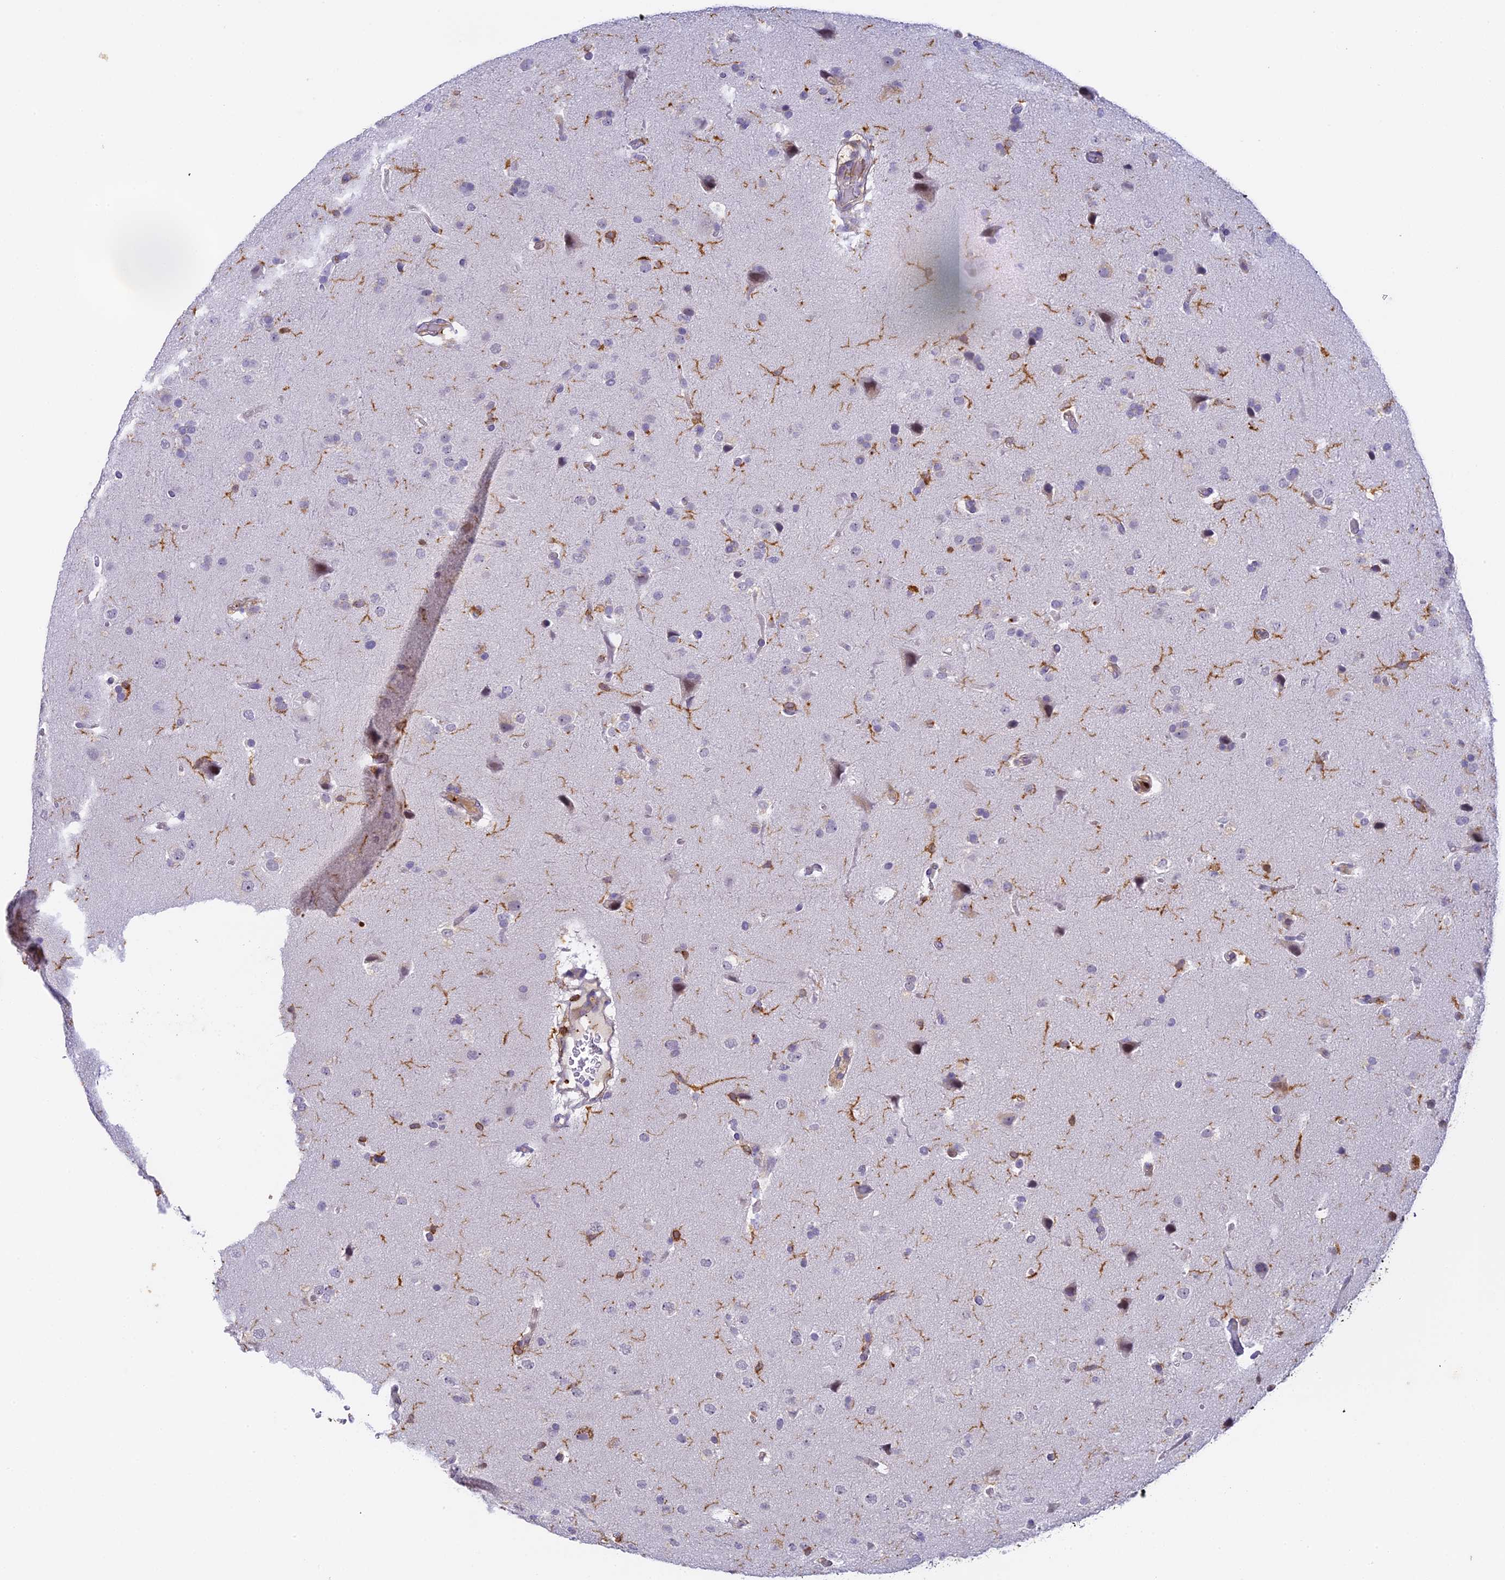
{"staining": {"intensity": "negative", "quantity": "none", "location": "none"}, "tissue": "glioma", "cell_type": "Tumor cells", "image_type": "cancer", "snomed": [{"axis": "morphology", "description": "Glioma, malignant, High grade"}, {"axis": "topography", "description": "Brain"}], "caption": "DAB (3,3'-diaminobenzidine) immunohistochemical staining of malignant high-grade glioma exhibits no significant expression in tumor cells.", "gene": "FYB1", "patient": {"sex": "male", "age": 72}}